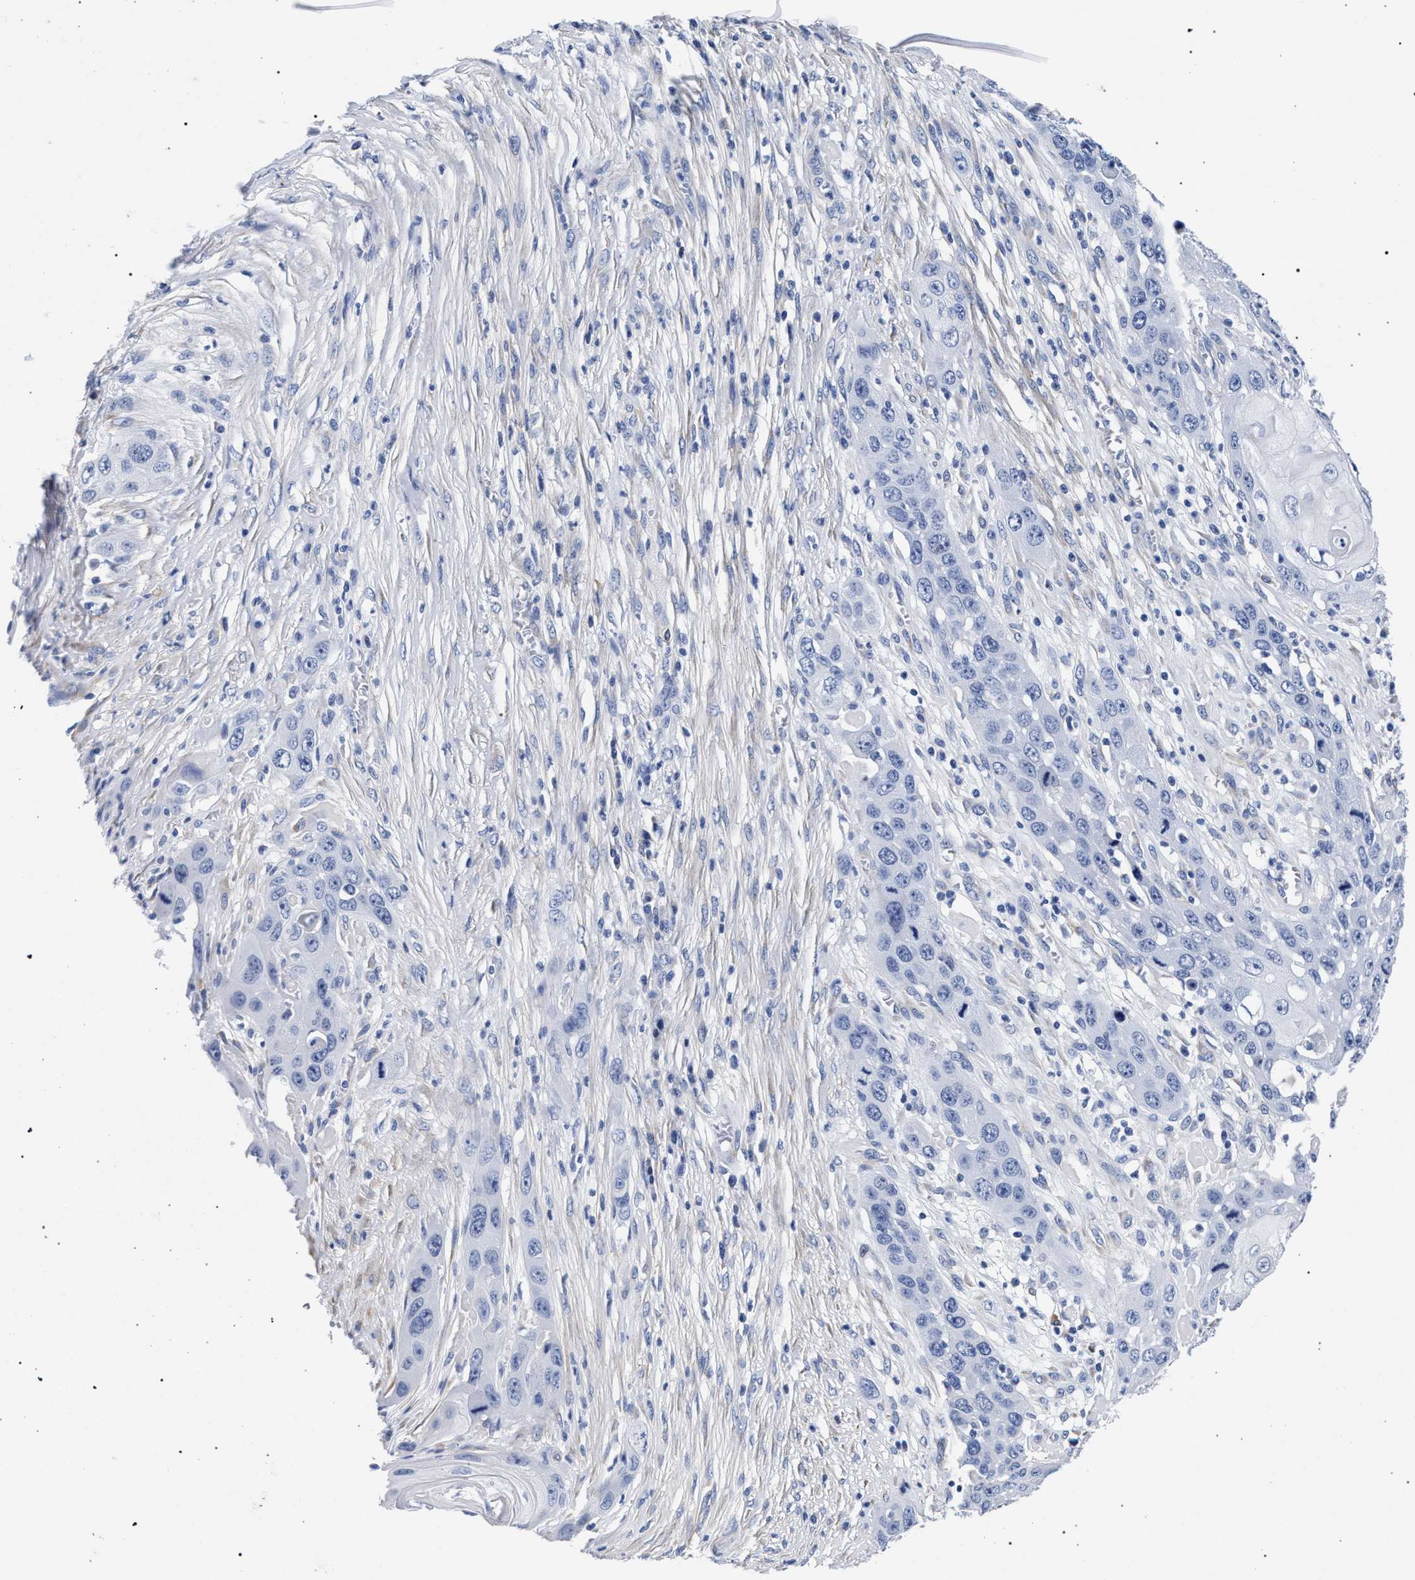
{"staining": {"intensity": "negative", "quantity": "none", "location": "none"}, "tissue": "skin cancer", "cell_type": "Tumor cells", "image_type": "cancer", "snomed": [{"axis": "morphology", "description": "Squamous cell carcinoma, NOS"}, {"axis": "topography", "description": "Skin"}], "caption": "Immunohistochemistry (IHC) micrograph of skin cancer stained for a protein (brown), which demonstrates no positivity in tumor cells.", "gene": "AKAP4", "patient": {"sex": "male", "age": 55}}